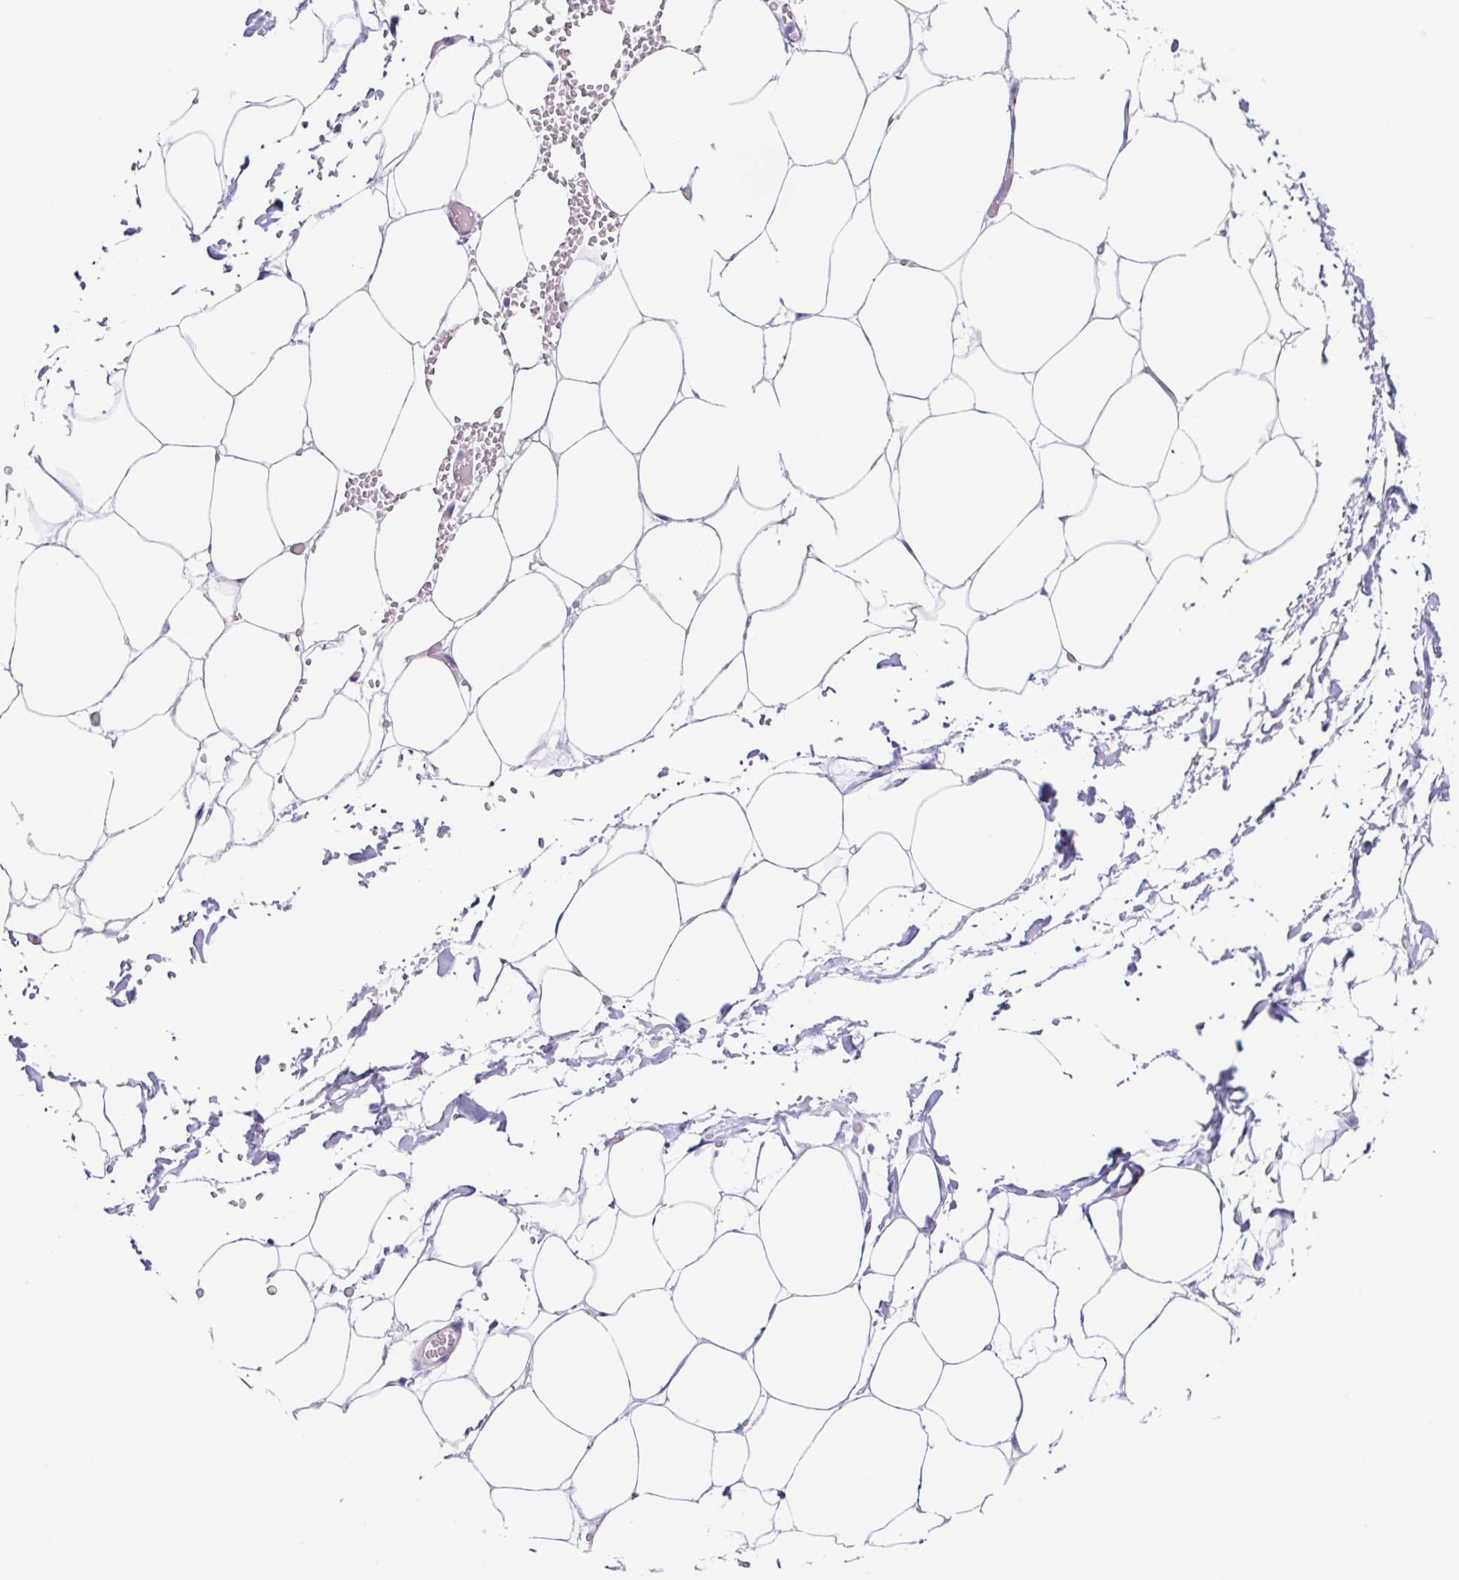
{"staining": {"intensity": "negative", "quantity": "none", "location": "none"}, "tissue": "adipose tissue", "cell_type": "Adipocytes", "image_type": "normal", "snomed": [{"axis": "morphology", "description": "Normal tissue, NOS"}, {"axis": "topography", "description": "Adipose tissue"}, {"axis": "topography", "description": "Vascular tissue"}, {"axis": "topography", "description": "Rectum"}, {"axis": "topography", "description": "Peripheral nerve tissue"}], "caption": "Immunohistochemistry of benign adipose tissue displays no staining in adipocytes. The staining was performed using DAB to visualize the protein expression in brown, while the nuclei were stained in blue with hematoxylin (Magnification: 20x).", "gene": "DCAF17", "patient": {"sex": "female", "age": 69}}